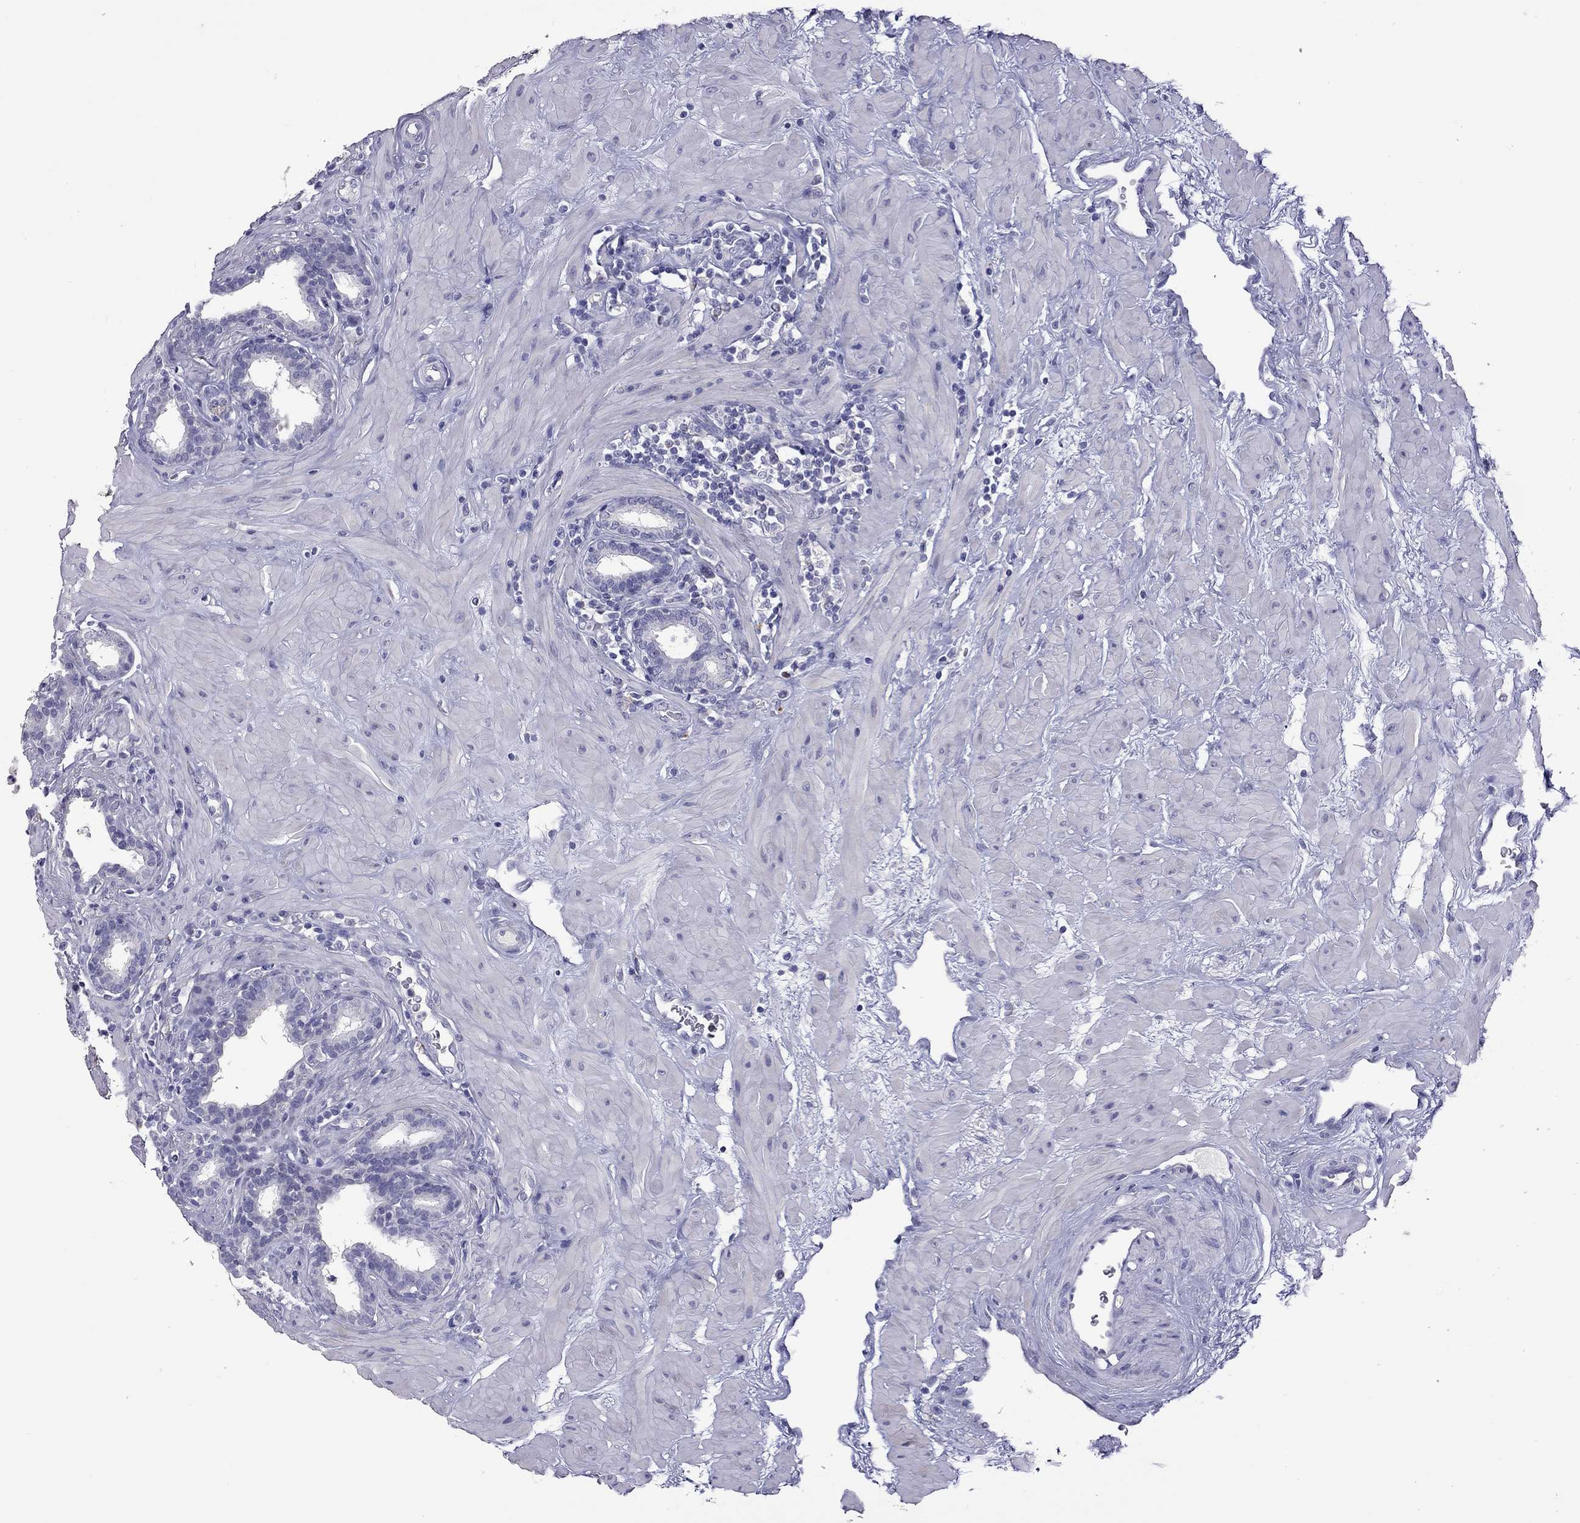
{"staining": {"intensity": "negative", "quantity": "none", "location": "none"}, "tissue": "prostate", "cell_type": "Glandular cells", "image_type": "normal", "snomed": [{"axis": "morphology", "description": "Normal tissue, NOS"}, {"axis": "topography", "description": "Prostate"}], "caption": "Immunohistochemistry (IHC) of normal human prostate shows no expression in glandular cells. (DAB (3,3'-diaminobenzidine) IHC with hematoxylin counter stain).", "gene": "SLAMF1", "patient": {"sex": "male", "age": 37}}